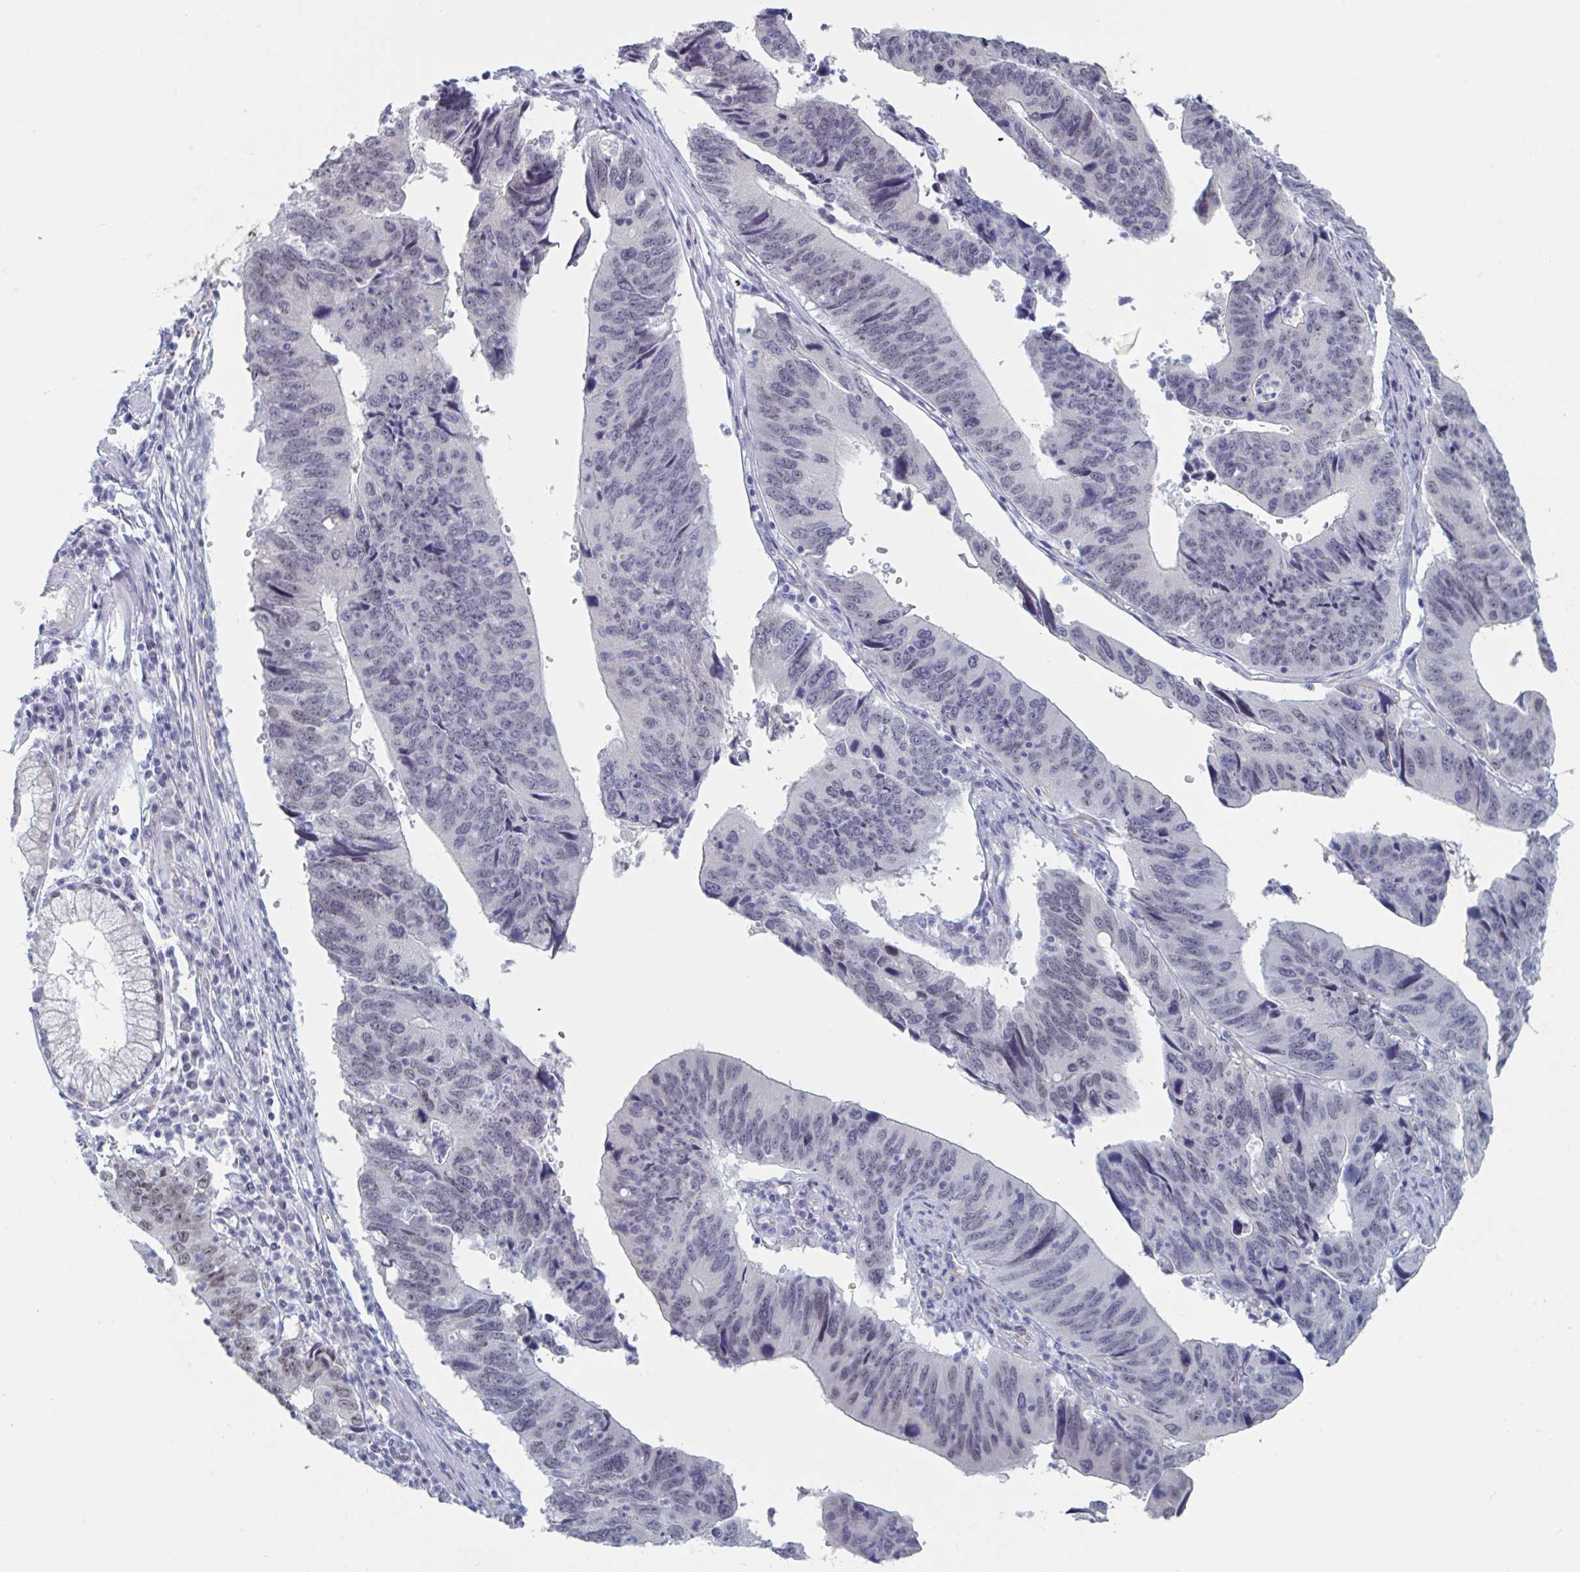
{"staining": {"intensity": "negative", "quantity": "none", "location": "none"}, "tissue": "stomach cancer", "cell_type": "Tumor cells", "image_type": "cancer", "snomed": [{"axis": "morphology", "description": "Adenocarcinoma, NOS"}, {"axis": "topography", "description": "Stomach"}], "caption": "The histopathology image exhibits no staining of tumor cells in stomach adenocarcinoma.", "gene": "FOXA1", "patient": {"sex": "male", "age": 59}}